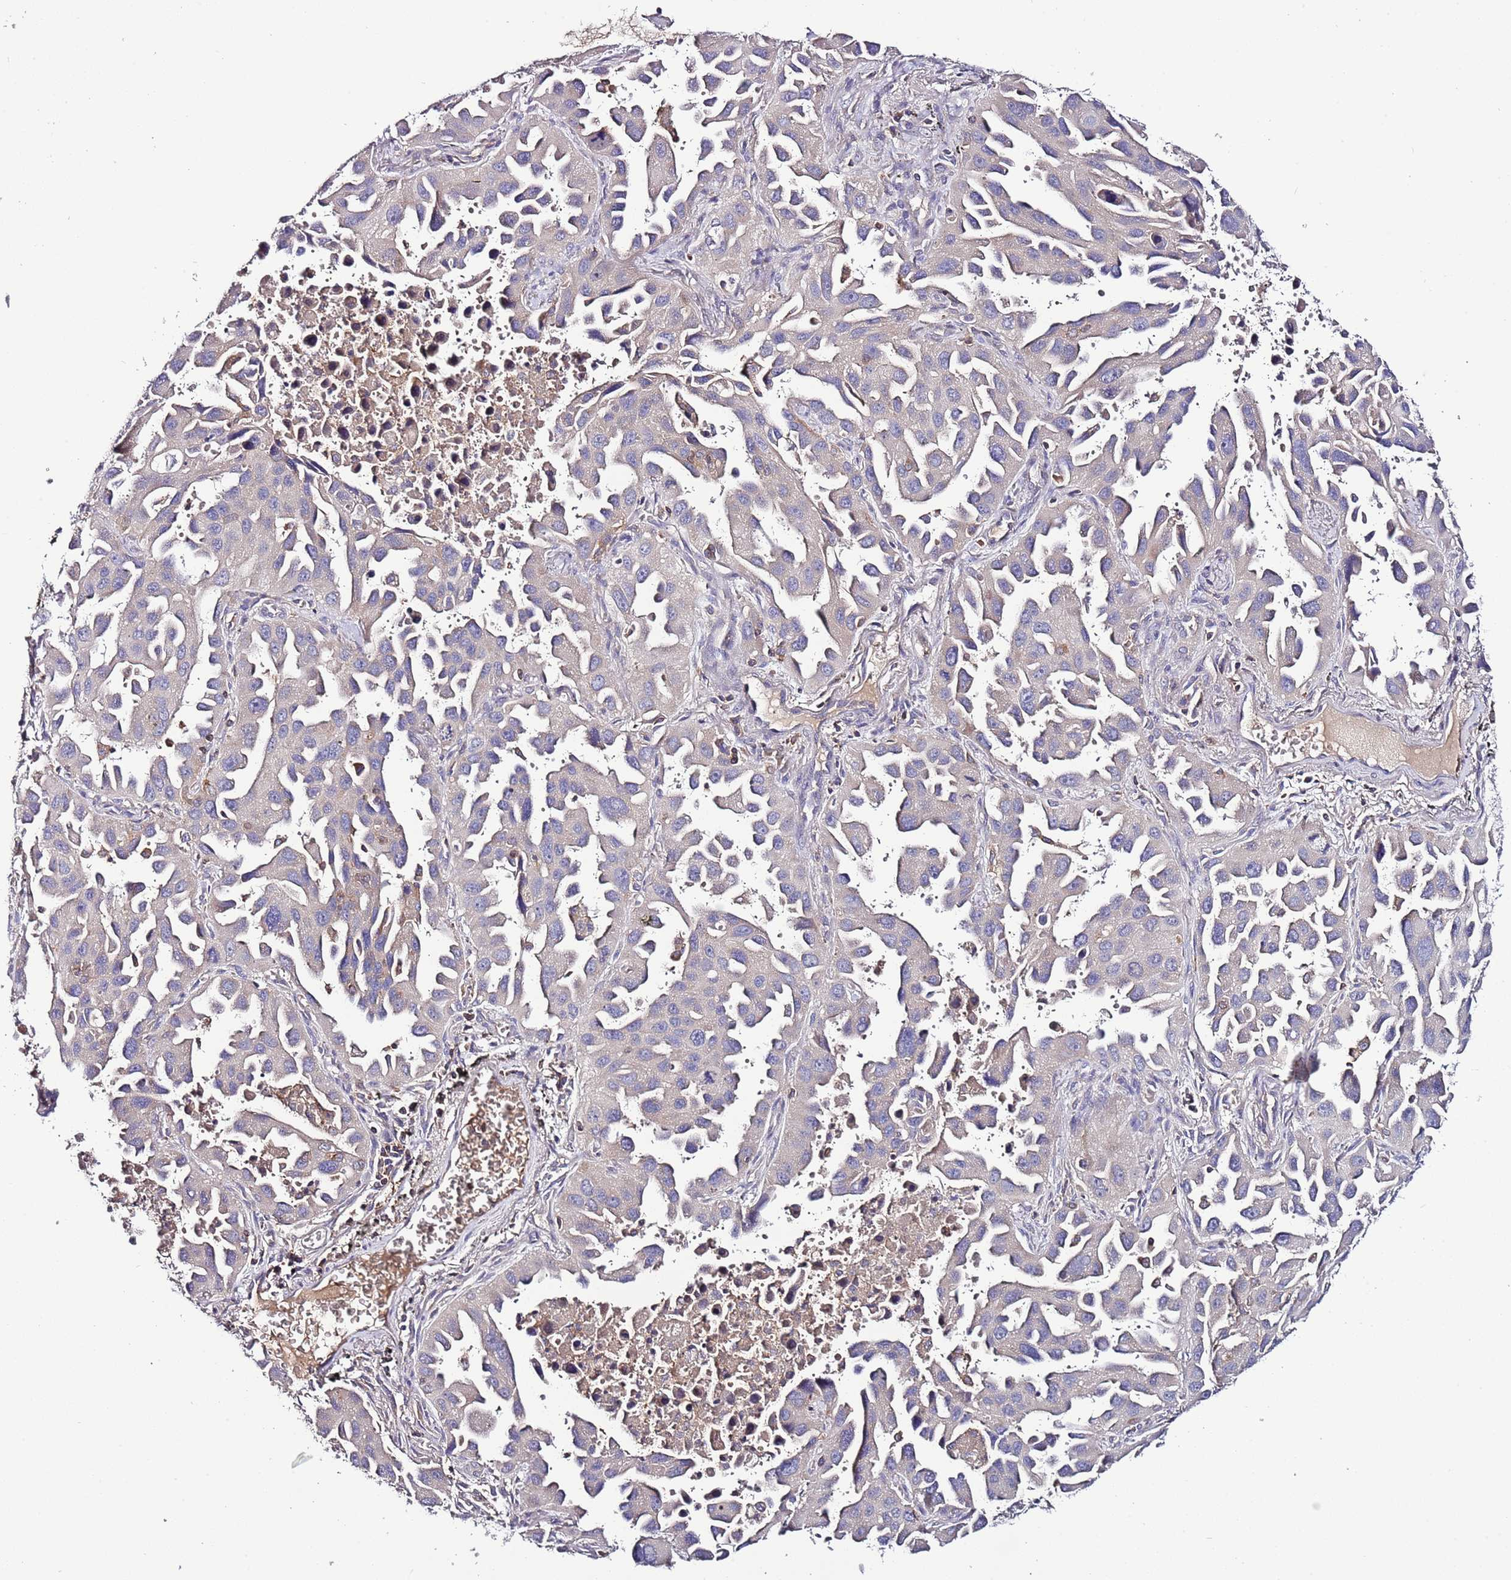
{"staining": {"intensity": "negative", "quantity": "none", "location": "none"}, "tissue": "lung cancer", "cell_type": "Tumor cells", "image_type": "cancer", "snomed": [{"axis": "morphology", "description": "Adenocarcinoma, NOS"}, {"axis": "topography", "description": "Lung"}], "caption": "A high-resolution micrograph shows immunohistochemistry (IHC) staining of lung cancer, which exhibits no significant expression in tumor cells.", "gene": "IGIP", "patient": {"sex": "male", "age": 66}}